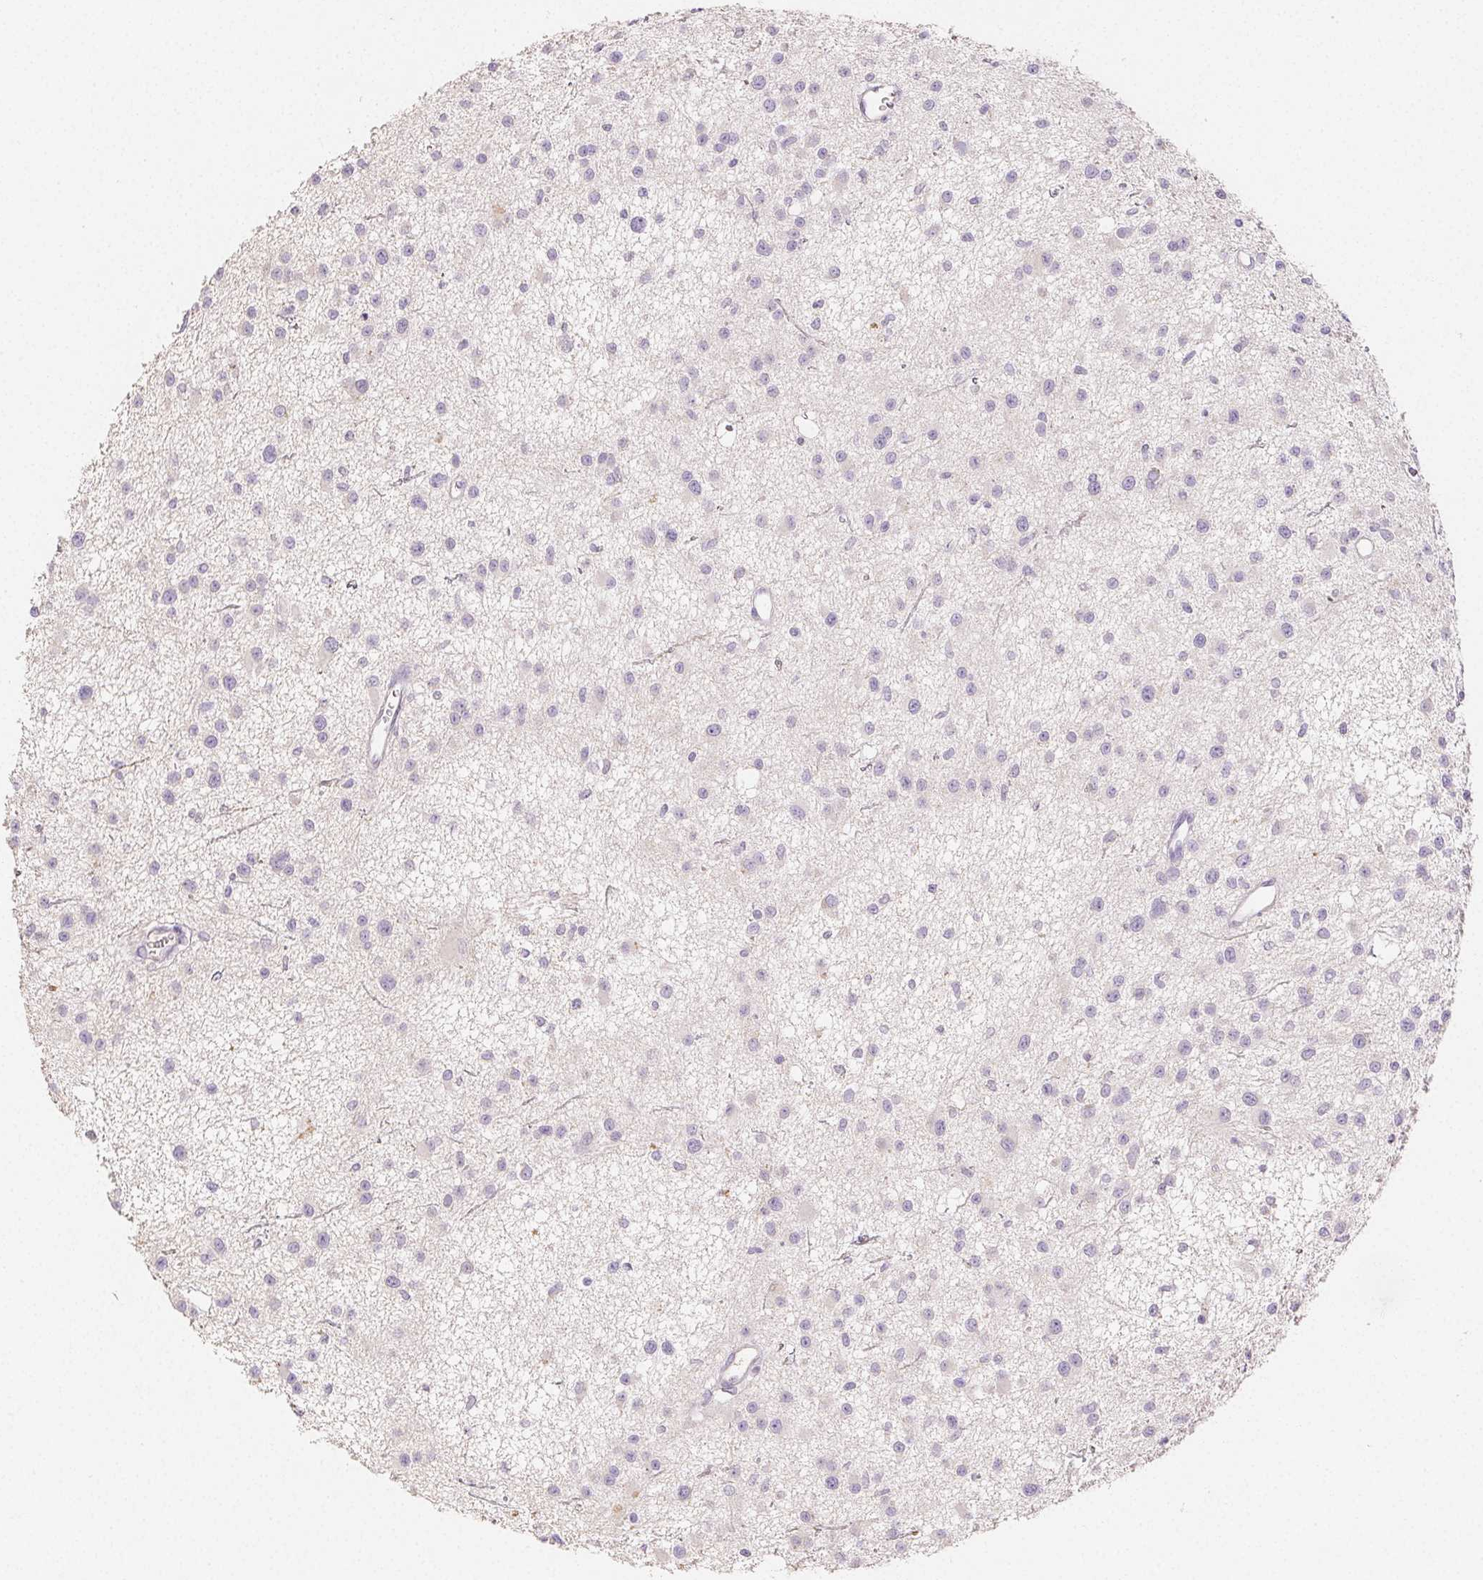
{"staining": {"intensity": "negative", "quantity": "none", "location": "none"}, "tissue": "glioma", "cell_type": "Tumor cells", "image_type": "cancer", "snomed": [{"axis": "morphology", "description": "Glioma, malignant, Low grade"}, {"axis": "topography", "description": "Brain"}], "caption": "The photomicrograph demonstrates no significant expression in tumor cells of glioma.", "gene": "ACVR1B", "patient": {"sex": "male", "age": 43}}